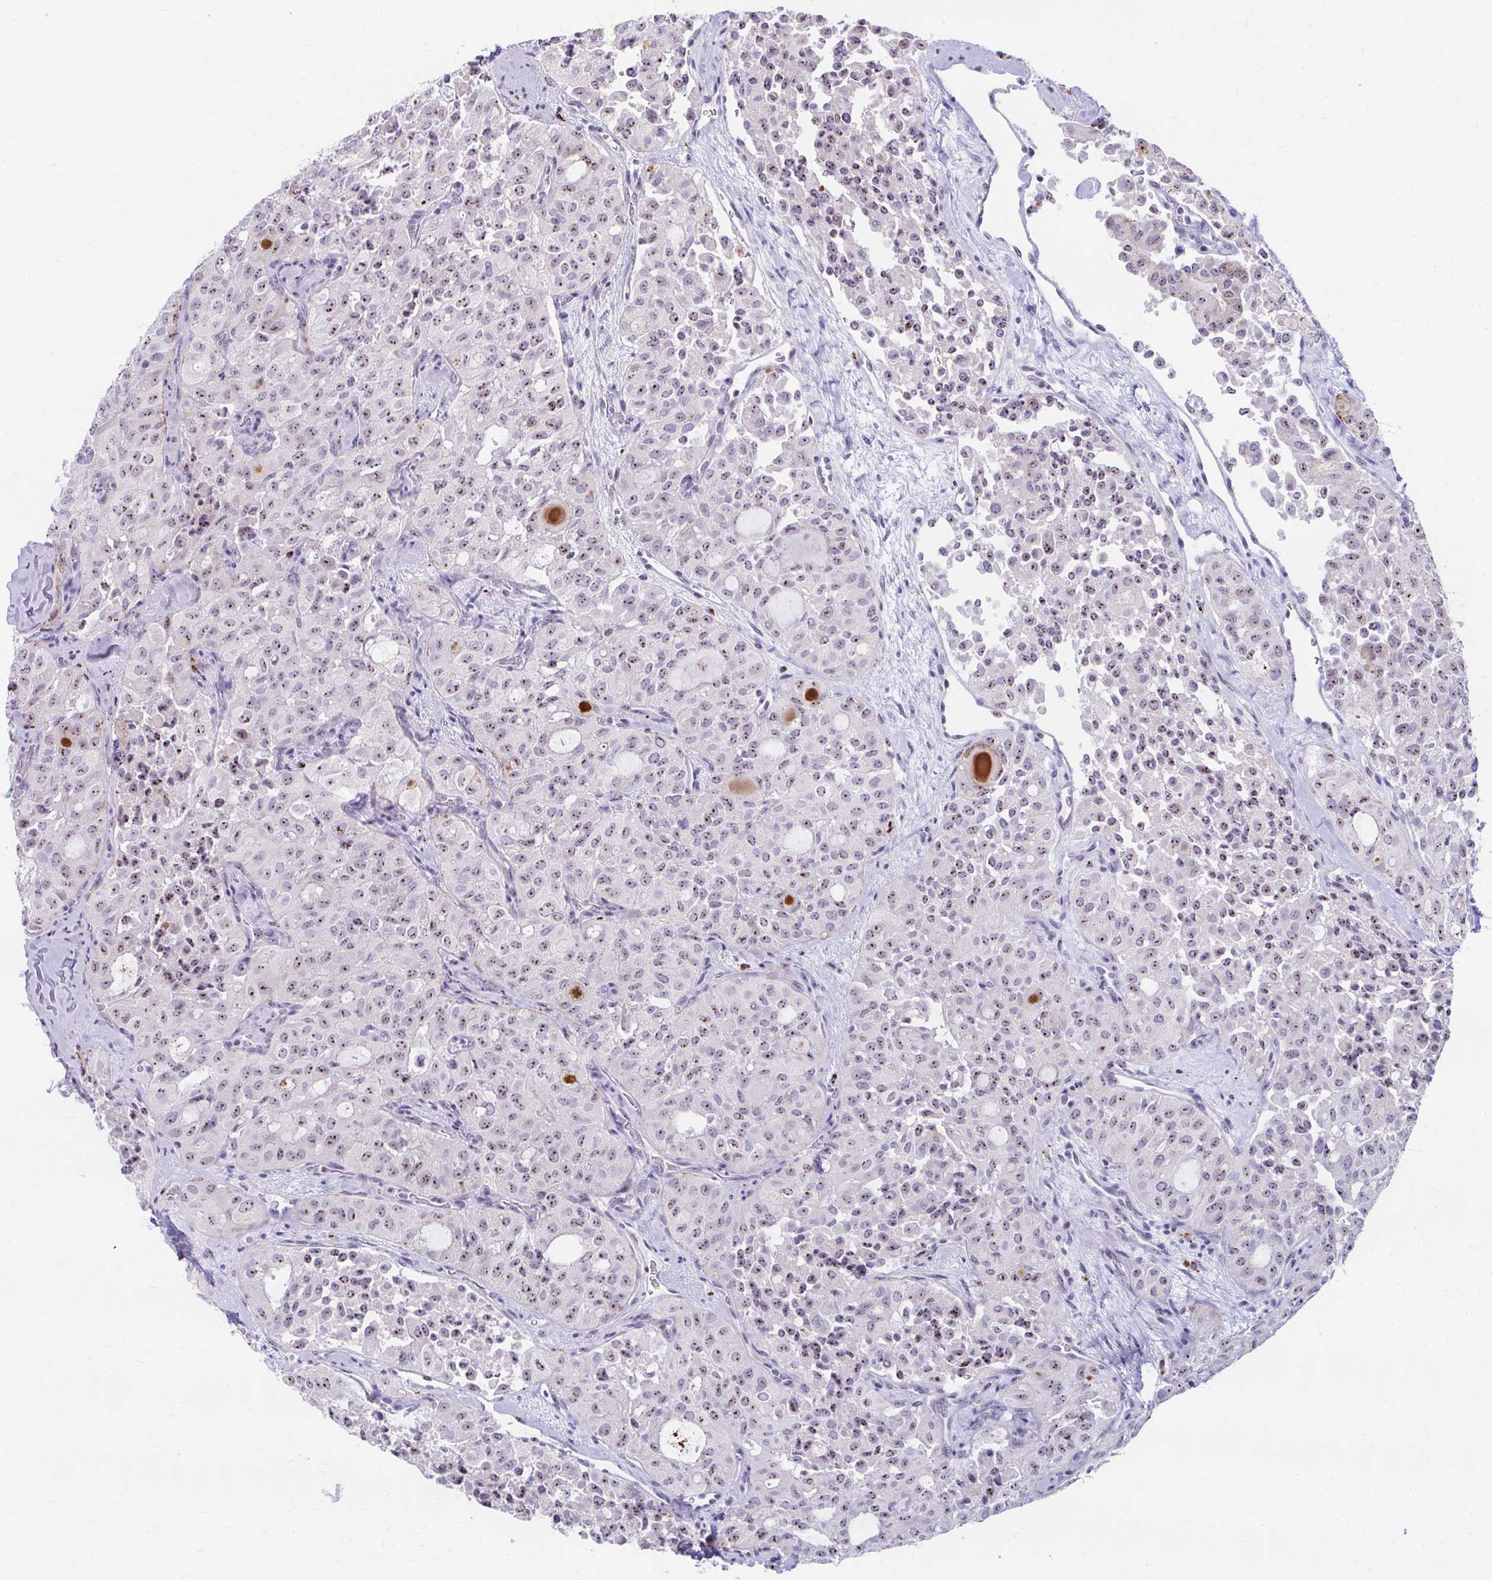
{"staining": {"intensity": "moderate", "quantity": ">75%", "location": "nuclear"}, "tissue": "thyroid cancer", "cell_type": "Tumor cells", "image_type": "cancer", "snomed": [{"axis": "morphology", "description": "Follicular adenoma carcinoma, NOS"}, {"axis": "topography", "description": "Thyroid gland"}], "caption": "IHC (DAB (3,3'-diaminobenzidine)) staining of human thyroid follicular adenoma carcinoma displays moderate nuclear protein positivity in approximately >75% of tumor cells. The staining was performed using DAB (3,3'-diaminobenzidine) to visualize the protein expression in brown, while the nuclei were stained in blue with hematoxylin (Magnification: 20x).", "gene": "FTSJ3", "patient": {"sex": "male", "age": 75}}